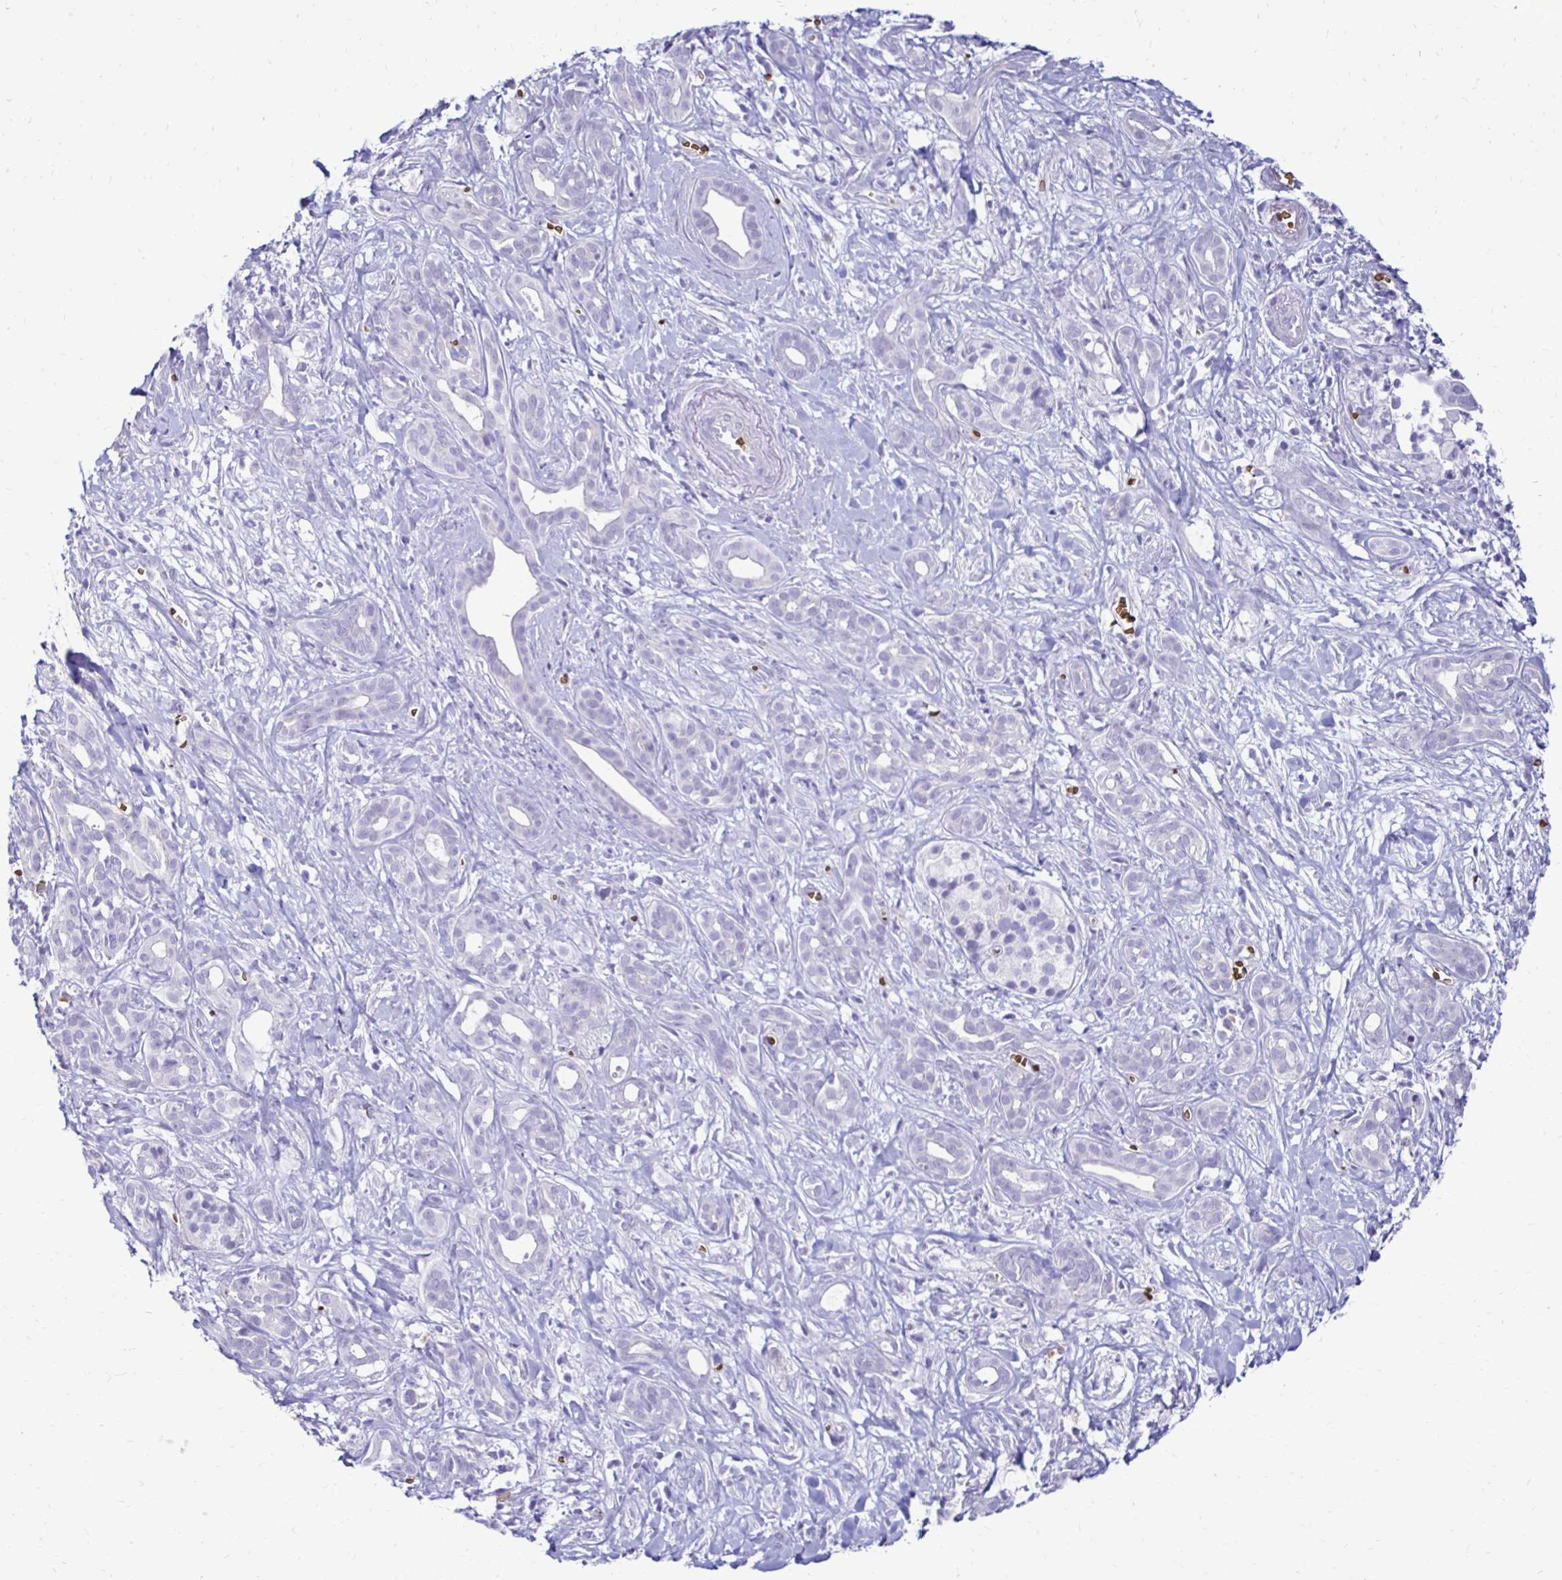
{"staining": {"intensity": "negative", "quantity": "none", "location": "none"}, "tissue": "pancreatic cancer", "cell_type": "Tumor cells", "image_type": "cancer", "snomed": [{"axis": "morphology", "description": "Adenocarcinoma, NOS"}, {"axis": "topography", "description": "Pancreas"}], "caption": "High magnification brightfield microscopy of adenocarcinoma (pancreatic) stained with DAB (brown) and counterstained with hematoxylin (blue): tumor cells show no significant staining.", "gene": "RHBDL3", "patient": {"sex": "male", "age": 61}}